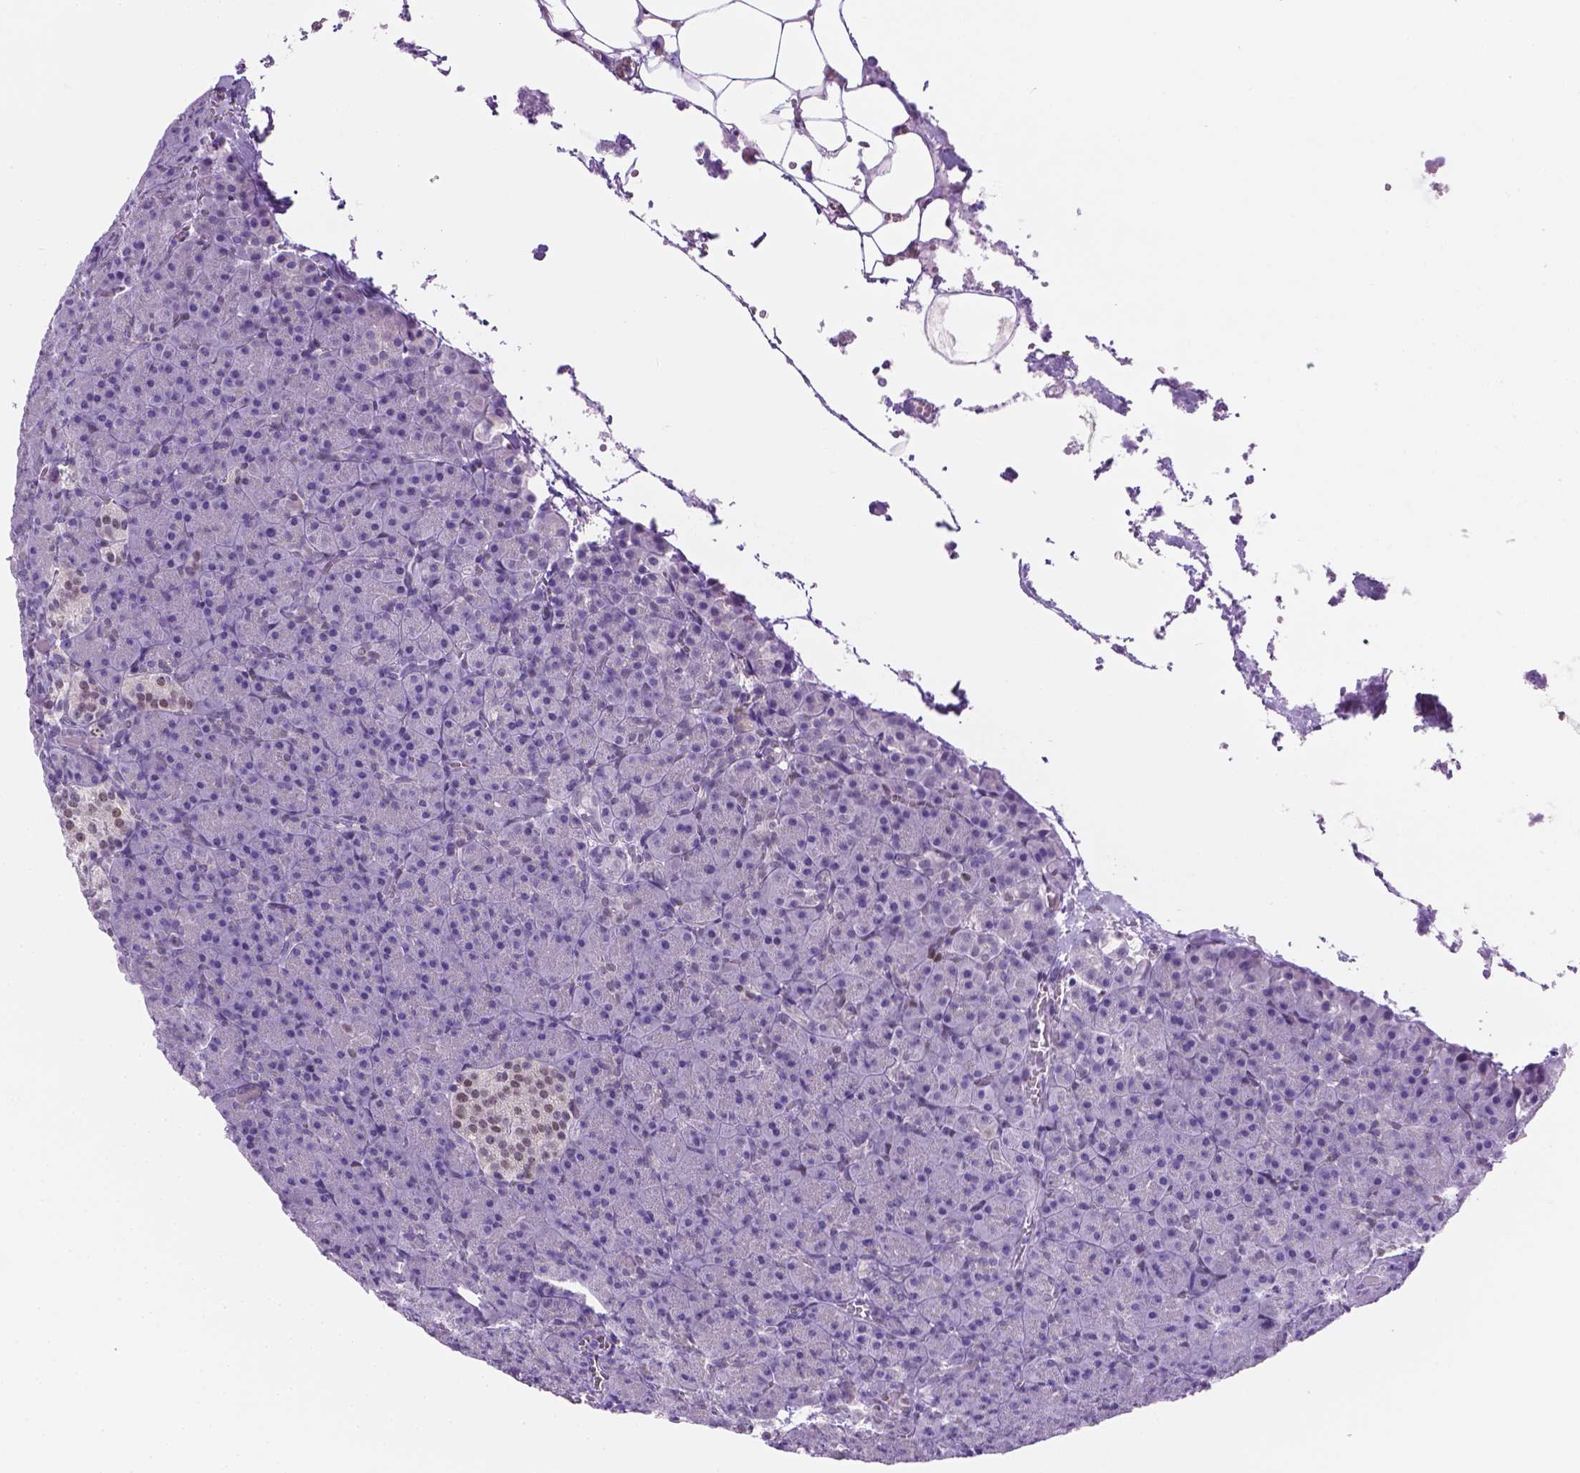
{"staining": {"intensity": "negative", "quantity": "none", "location": "none"}, "tissue": "pancreas", "cell_type": "Exocrine glandular cells", "image_type": "normal", "snomed": [{"axis": "morphology", "description": "Normal tissue, NOS"}, {"axis": "topography", "description": "Pancreas"}], "caption": "IHC image of benign human pancreas stained for a protein (brown), which displays no positivity in exocrine glandular cells.", "gene": "TMEM210", "patient": {"sex": "female", "age": 74}}